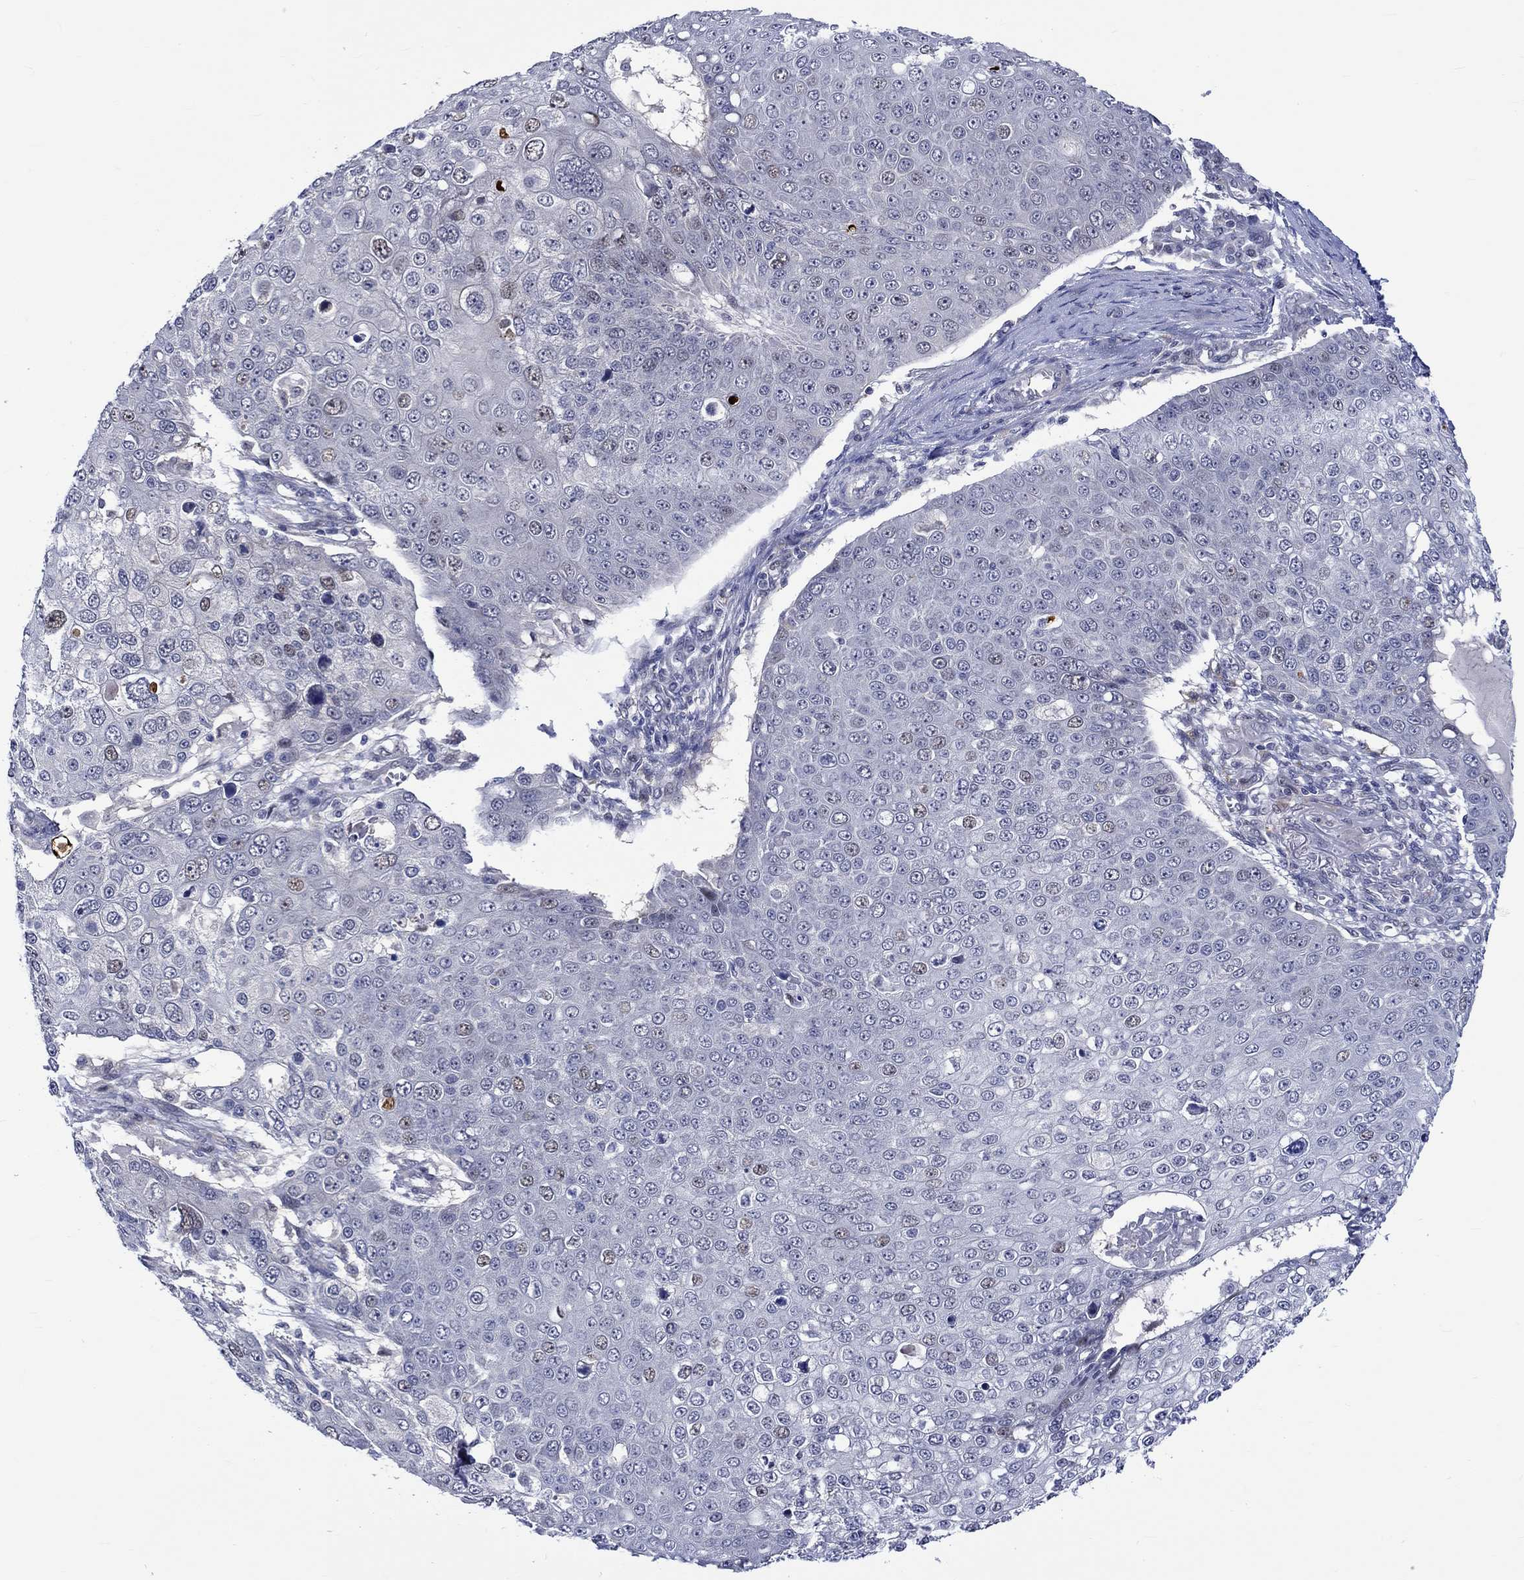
{"staining": {"intensity": "weak", "quantity": "<25%", "location": "nuclear"}, "tissue": "skin cancer", "cell_type": "Tumor cells", "image_type": "cancer", "snomed": [{"axis": "morphology", "description": "Squamous cell carcinoma, NOS"}, {"axis": "topography", "description": "Skin"}], "caption": "A photomicrograph of human skin cancer (squamous cell carcinoma) is negative for staining in tumor cells.", "gene": "E2F8", "patient": {"sex": "male", "age": 71}}